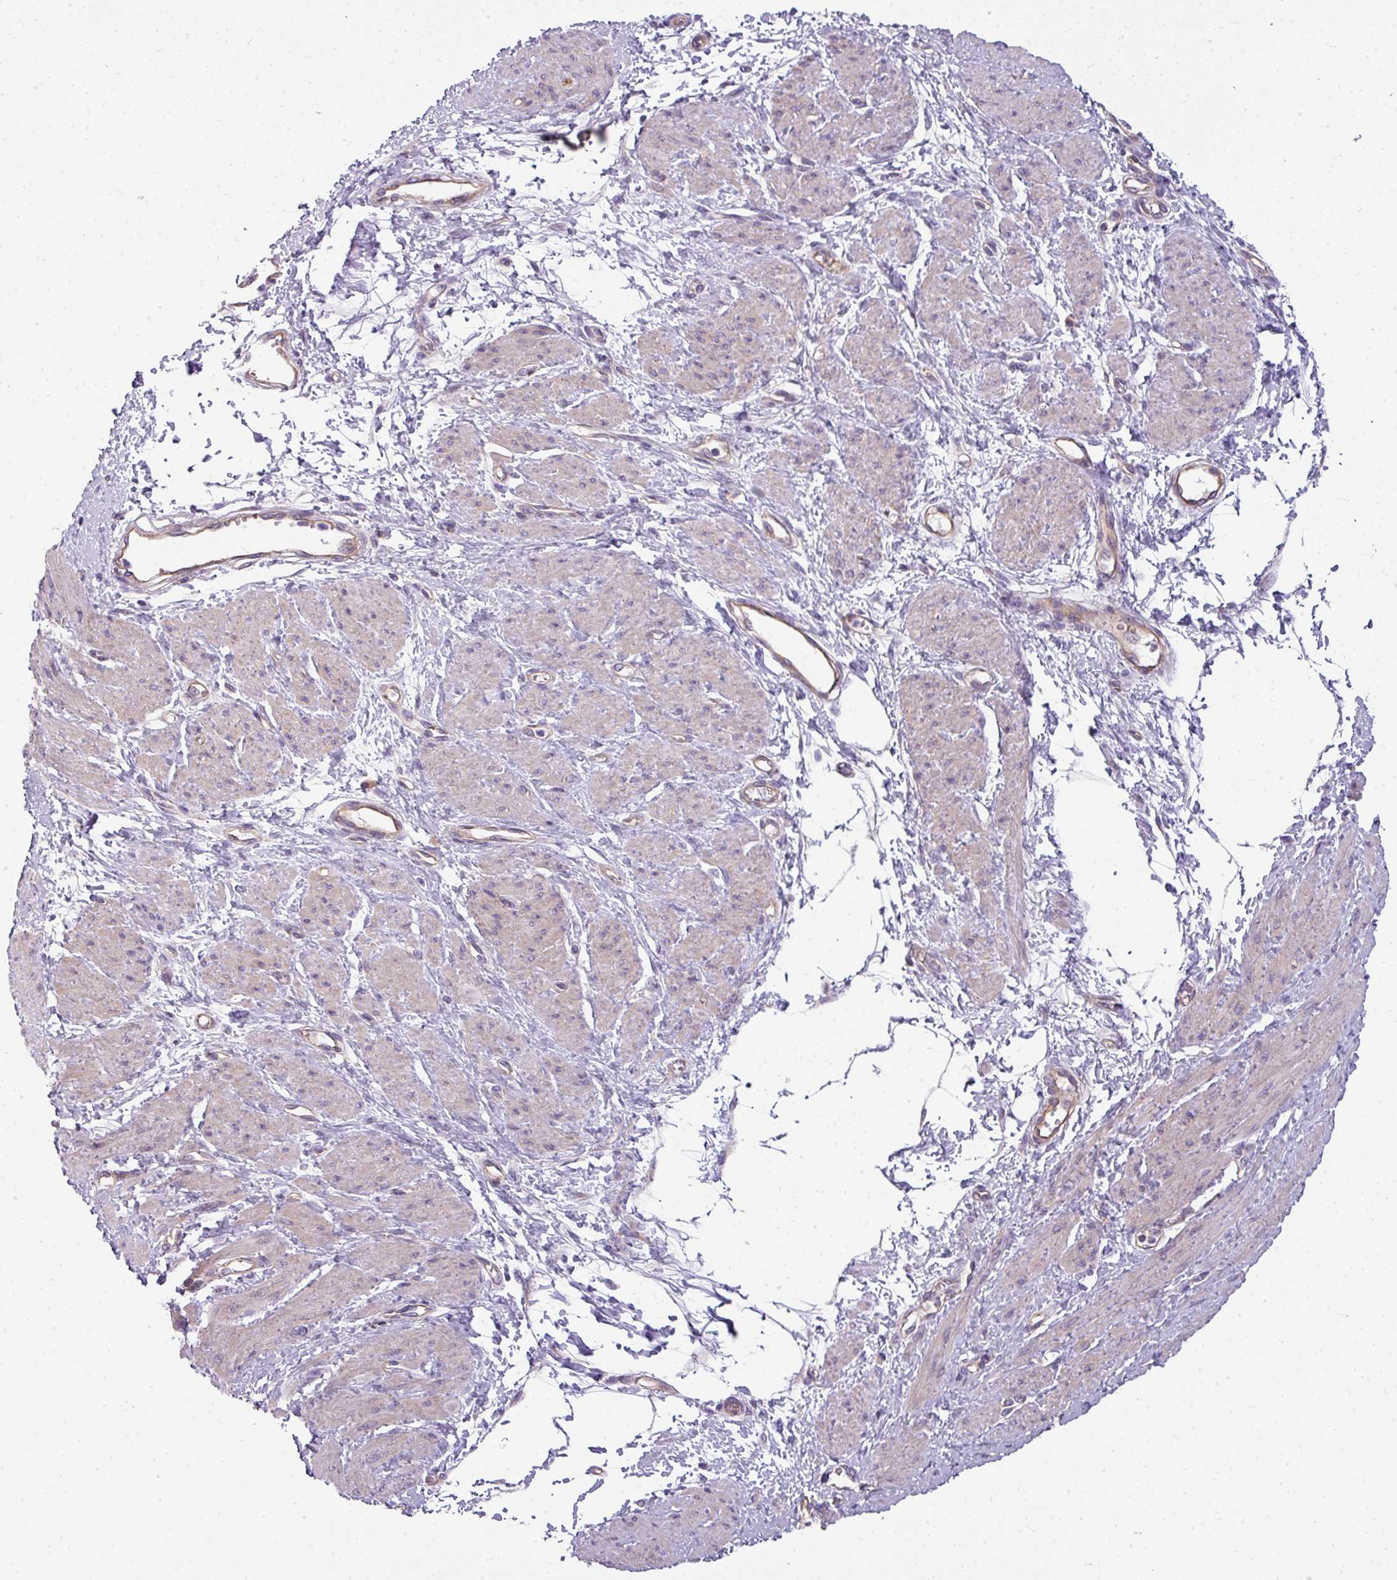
{"staining": {"intensity": "weak", "quantity": "<25%", "location": "cytoplasmic/membranous"}, "tissue": "smooth muscle", "cell_type": "Smooth muscle cells", "image_type": "normal", "snomed": [{"axis": "morphology", "description": "Normal tissue, NOS"}, {"axis": "topography", "description": "Smooth muscle"}, {"axis": "topography", "description": "Uterus"}], "caption": "Immunohistochemistry (IHC) of benign human smooth muscle reveals no expression in smooth muscle cells.", "gene": "PALS2", "patient": {"sex": "female", "age": 39}}